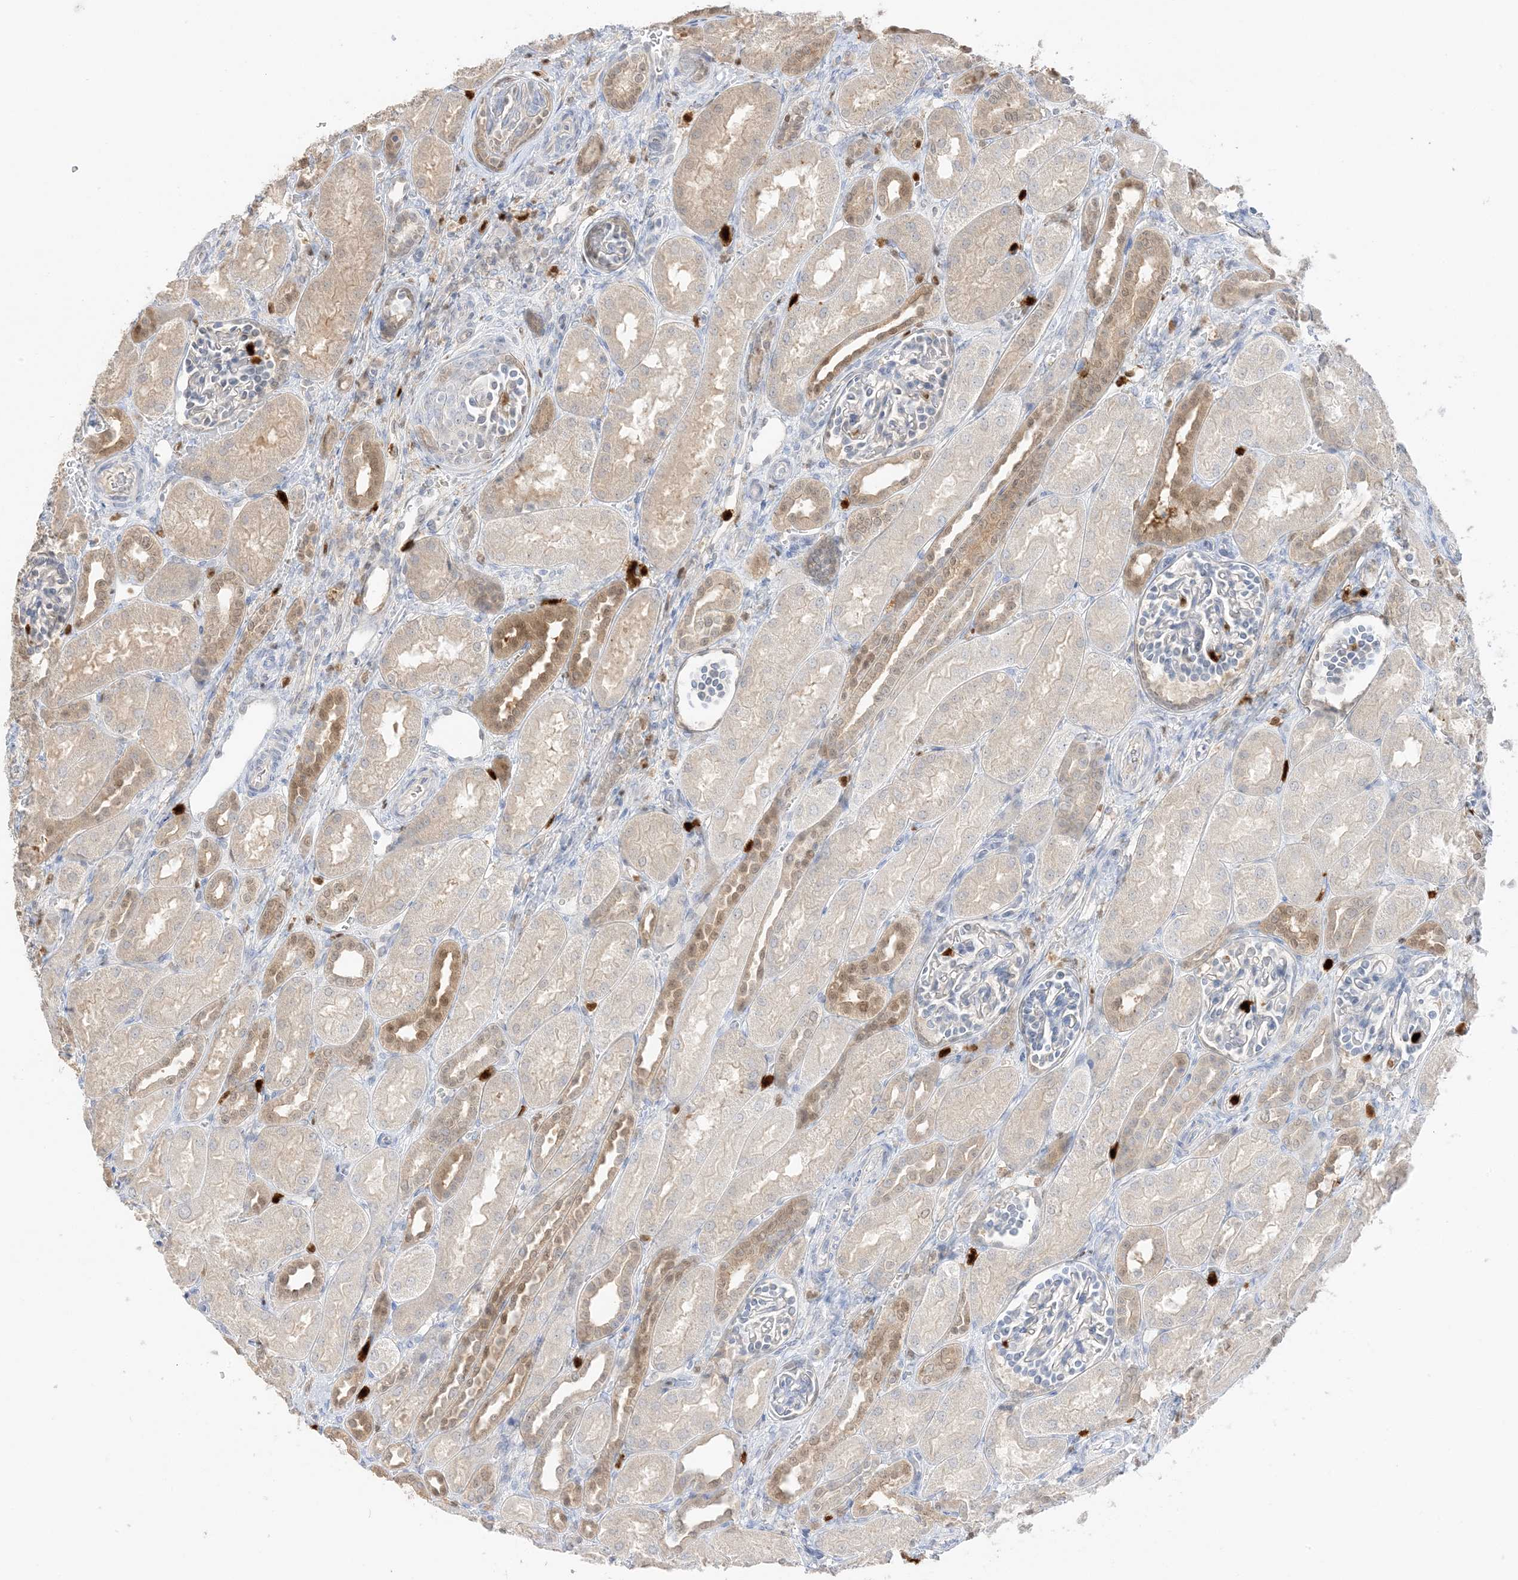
{"staining": {"intensity": "negative", "quantity": "none", "location": "none"}, "tissue": "kidney", "cell_type": "Cells in glomeruli", "image_type": "normal", "snomed": [{"axis": "morphology", "description": "Normal tissue, NOS"}, {"axis": "morphology", "description": "Neoplasm, malignant, NOS"}, {"axis": "topography", "description": "Kidney"}], "caption": "This is a image of IHC staining of benign kidney, which shows no positivity in cells in glomeruli. Brightfield microscopy of IHC stained with DAB (brown) and hematoxylin (blue), captured at high magnification.", "gene": "GCA", "patient": {"sex": "female", "age": 1}}